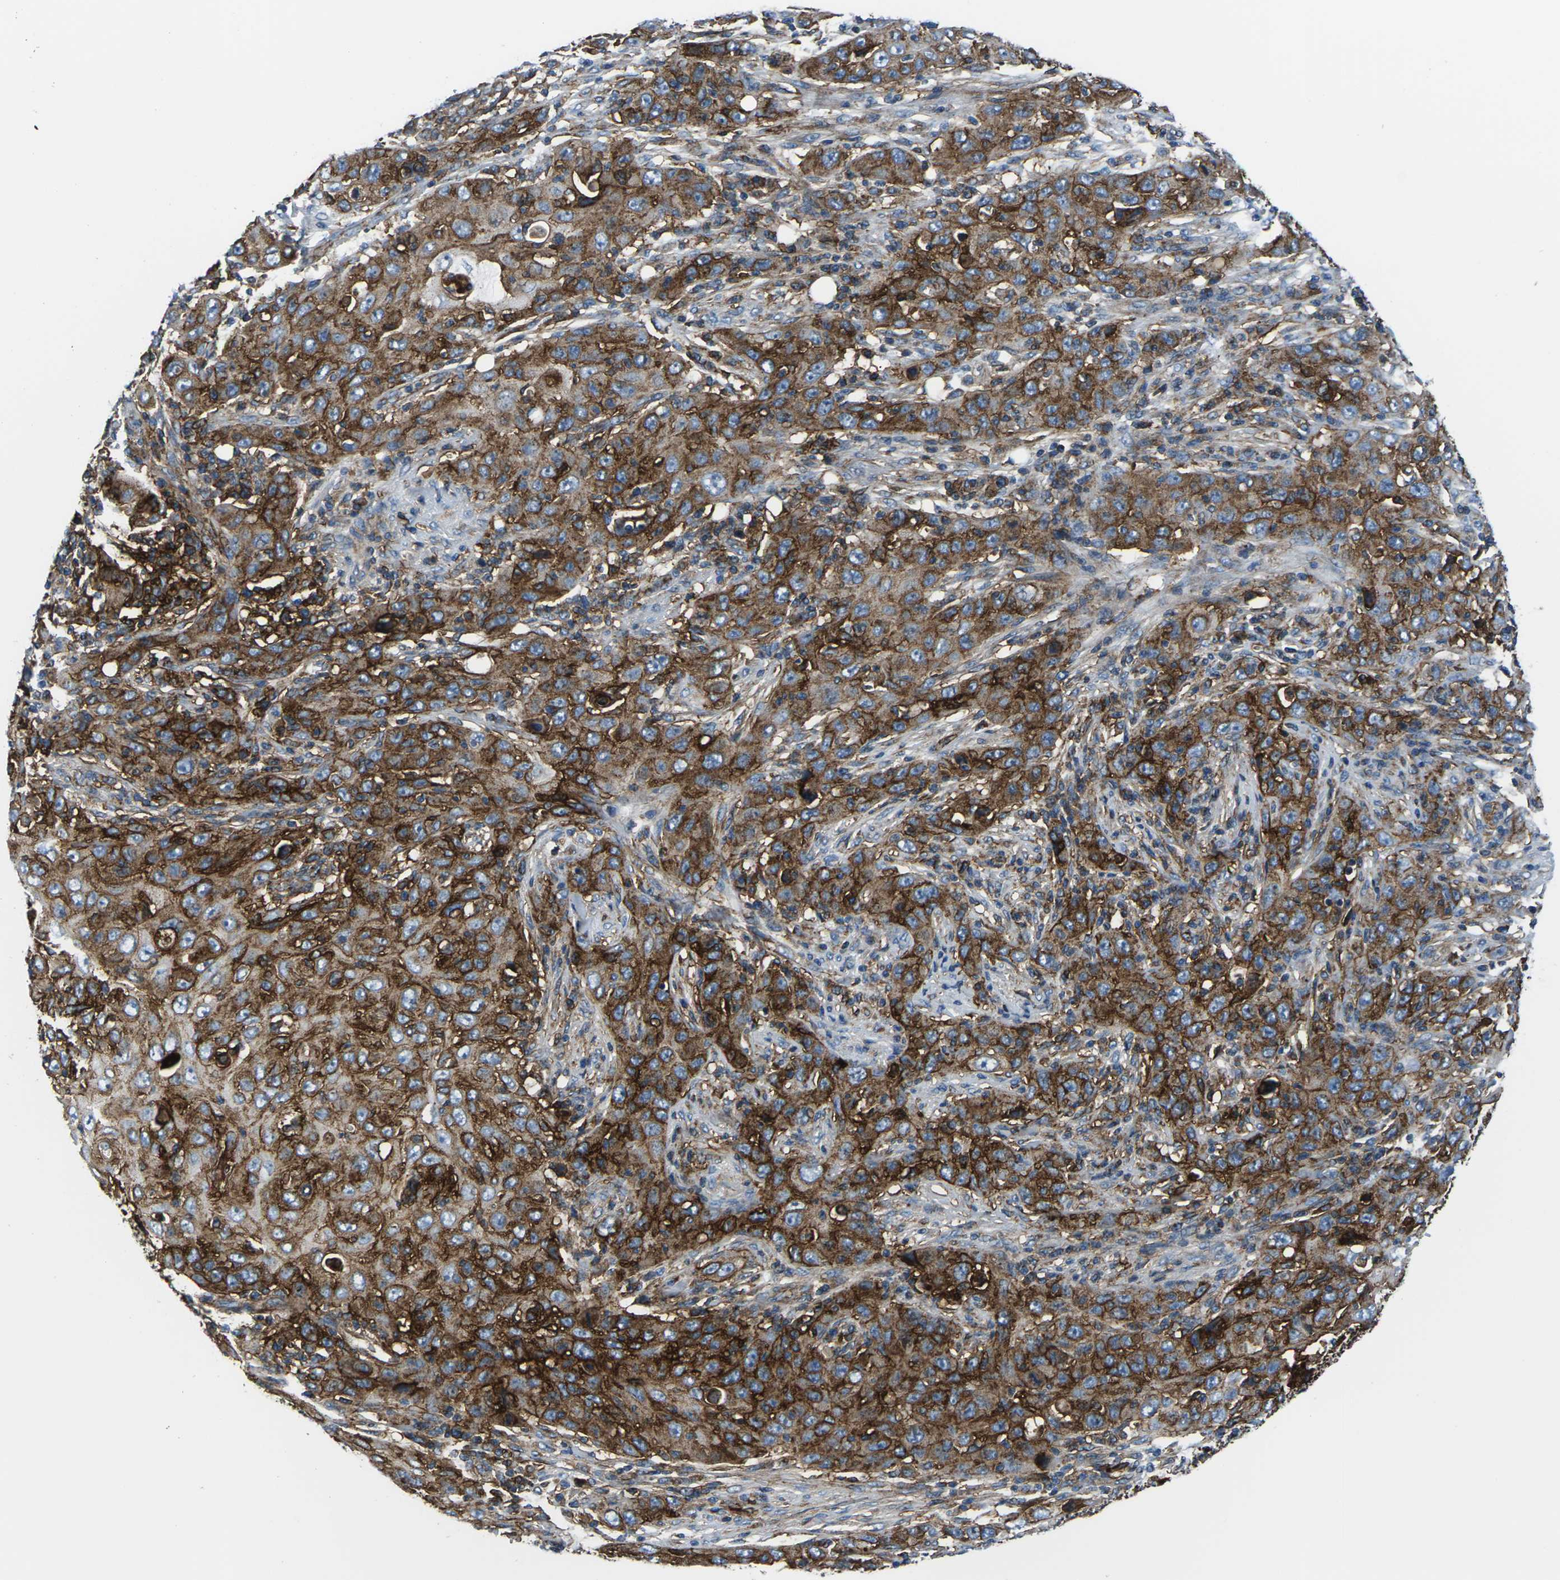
{"staining": {"intensity": "strong", "quantity": ">75%", "location": "cytoplasmic/membranous"}, "tissue": "skin cancer", "cell_type": "Tumor cells", "image_type": "cancer", "snomed": [{"axis": "morphology", "description": "Squamous cell carcinoma, NOS"}, {"axis": "topography", "description": "Skin"}], "caption": "Protein expression analysis of skin cancer reveals strong cytoplasmic/membranous positivity in about >75% of tumor cells. (Brightfield microscopy of DAB IHC at high magnification).", "gene": "SOCS4", "patient": {"sex": "female", "age": 88}}